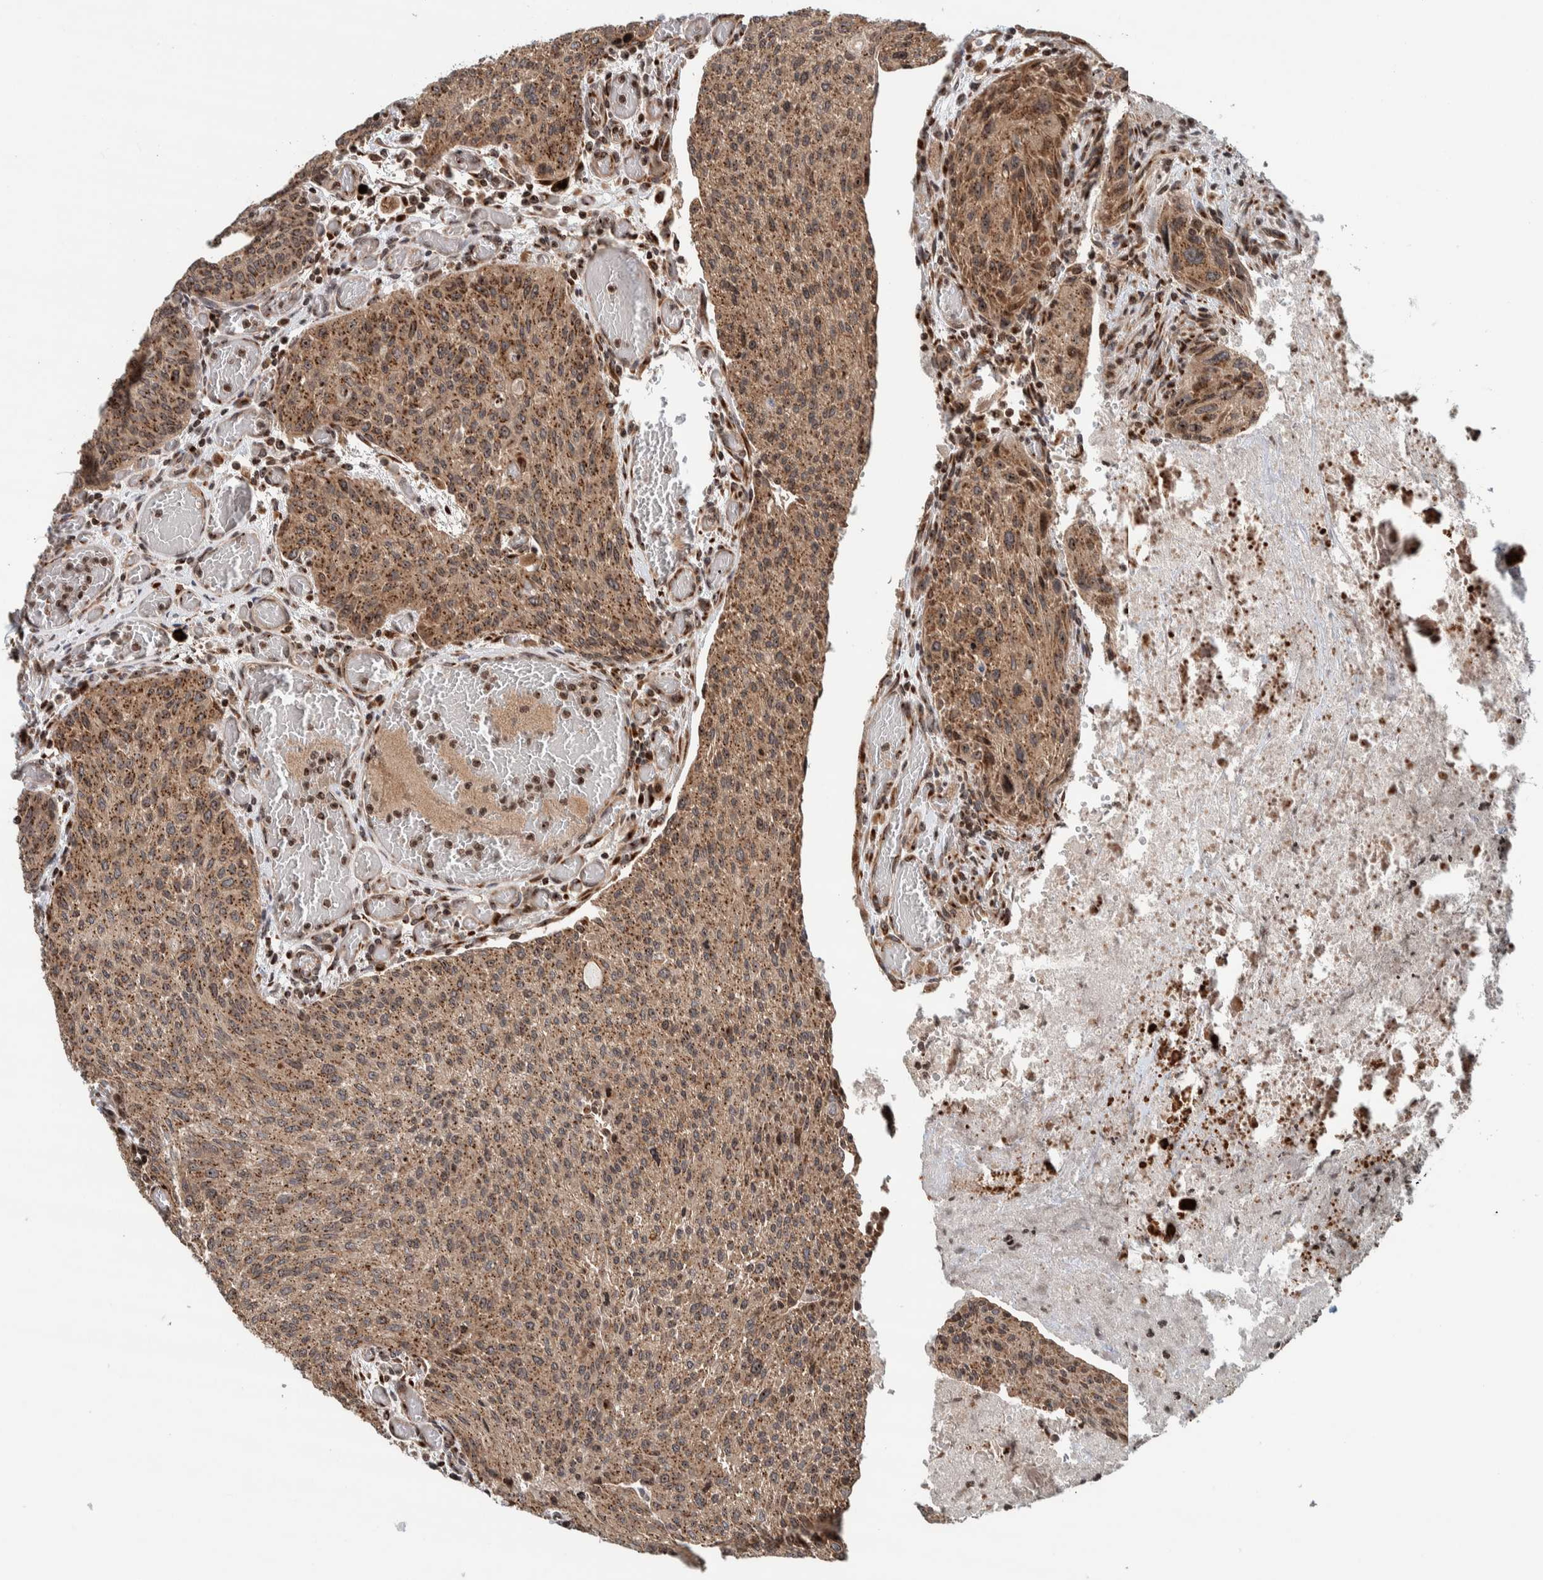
{"staining": {"intensity": "moderate", "quantity": ">75%", "location": "cytoplasmic/membranous,nuclear"}, "tissue": "urothelial cancer", "cell_type": "Tumor cells", "image_type": "cancer", "snomed": [{"axis": "morphology", "description": "Urothelial carcinoma, Low grade"}, {"axis": "morphology", "description": "Urothelial carcinoma, High grade"}, {"axis": "topography", "description": "Urinary bladder"}], "caption": "Immunohistochemical staining of urothelial cancer shows medium levels of moderate cytoplasmic/membranous and nuclear protein positivity in approximately >75% of tumor cells. The protein is stained brown, and the nuclei are stained in blue (DAB (3,3'-diaminobenzidine) IHC with brightfield microscopy, high magnification).", "gene": "CCDC182", "patient": {"sex": "male", "age": 35}}